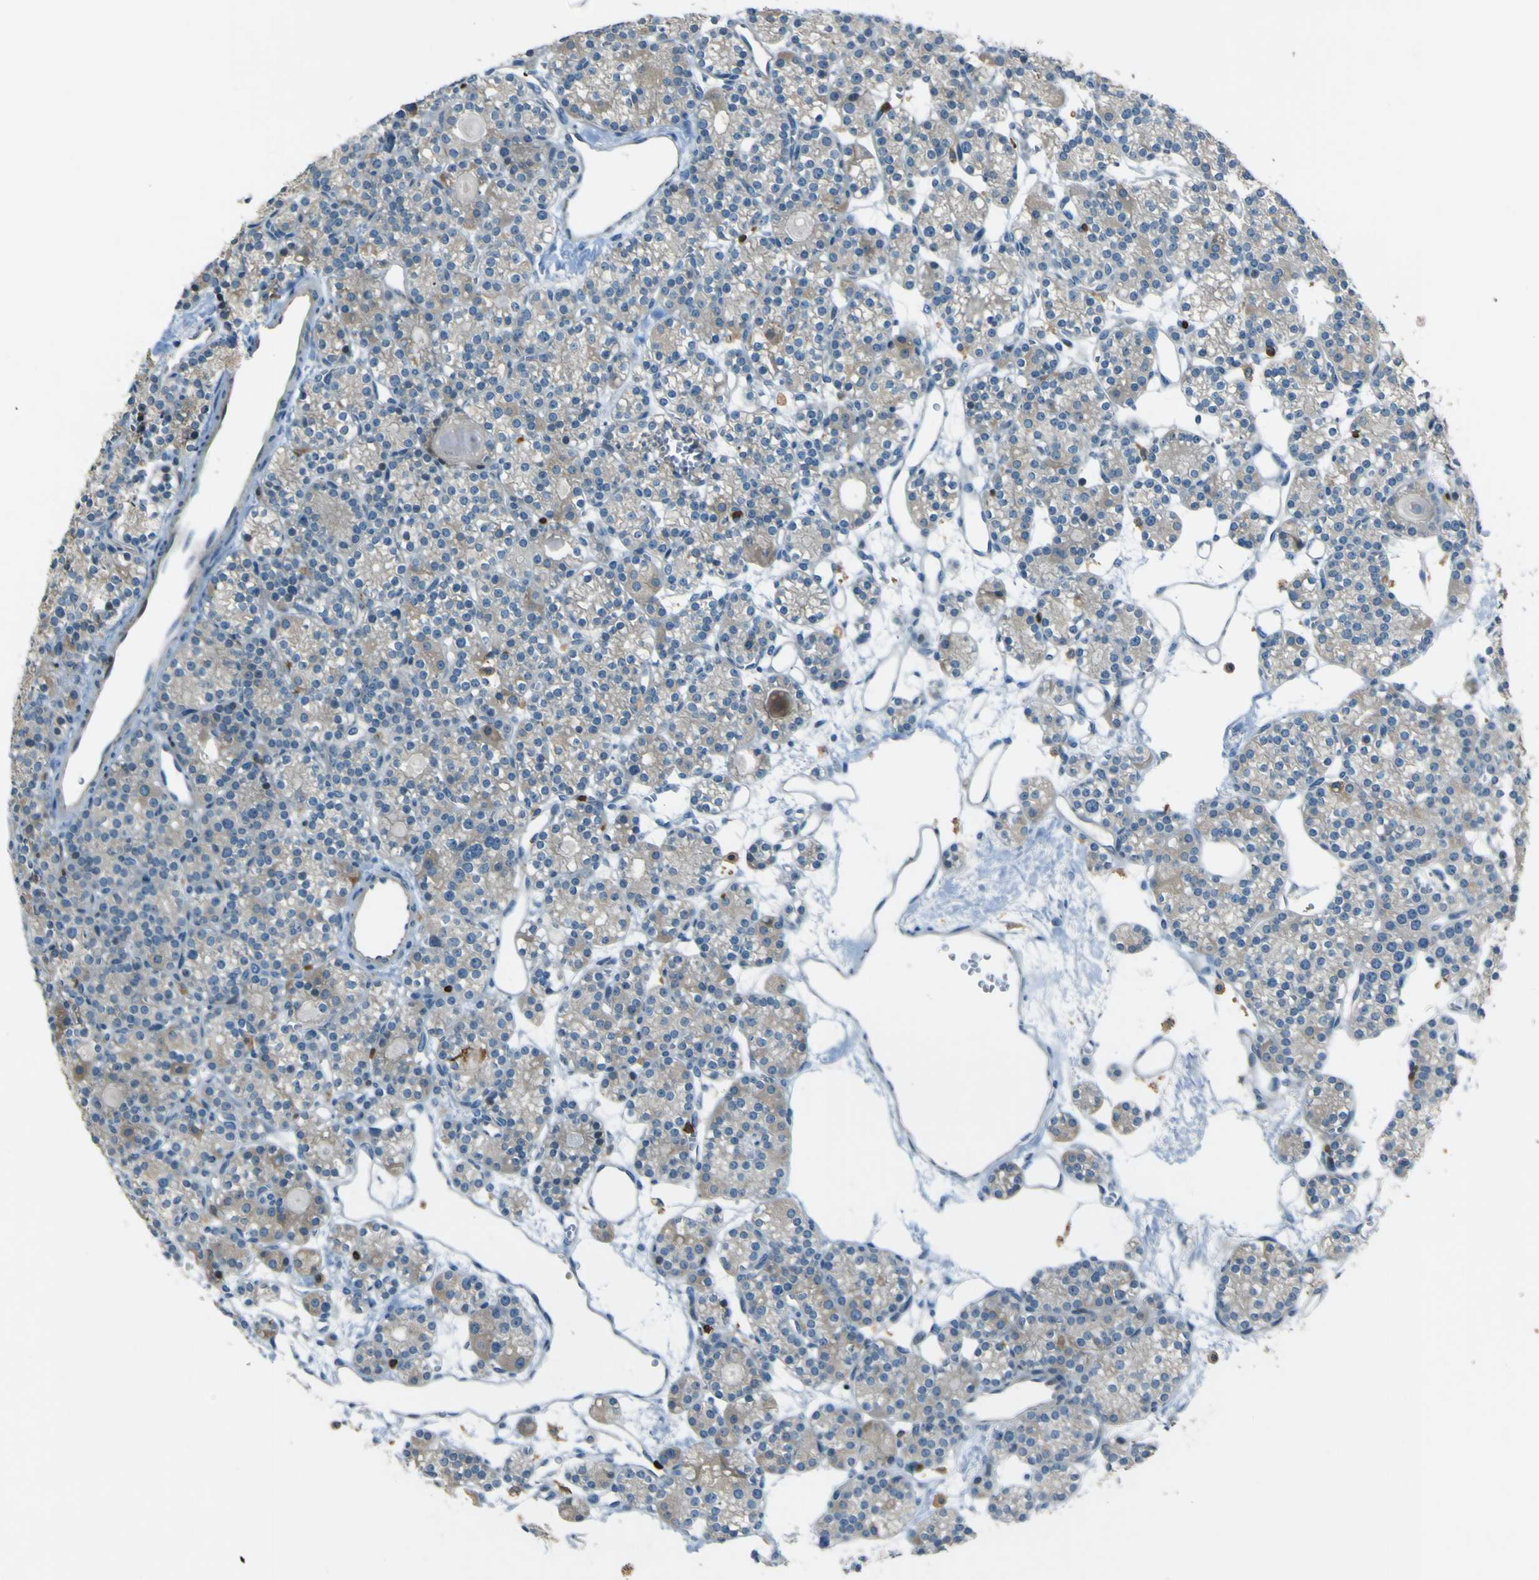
{"staining": {"intensity": "weak", "quantity": "25%-75%", "location": "cytoplasmic/membranous"}, "tissue": "parathyroid gland", "cell_type": "Glandular cells", "image_type": "normal", "snomed": [{"axis": "morphology", "description": "Normal tissue, NOS"}, {"axis": "topography", "description": "Parathyroid gland"}], "caption": "This photomicrograph reveals immunohistochemistry staining of unremarkable parathyroid gland, with low weak cytoplasmic/membranous staining in approximately 25%-75% of glandular cells.", "gene": "PCDHB5", "patient": {"sex": "female", "age": 64}}